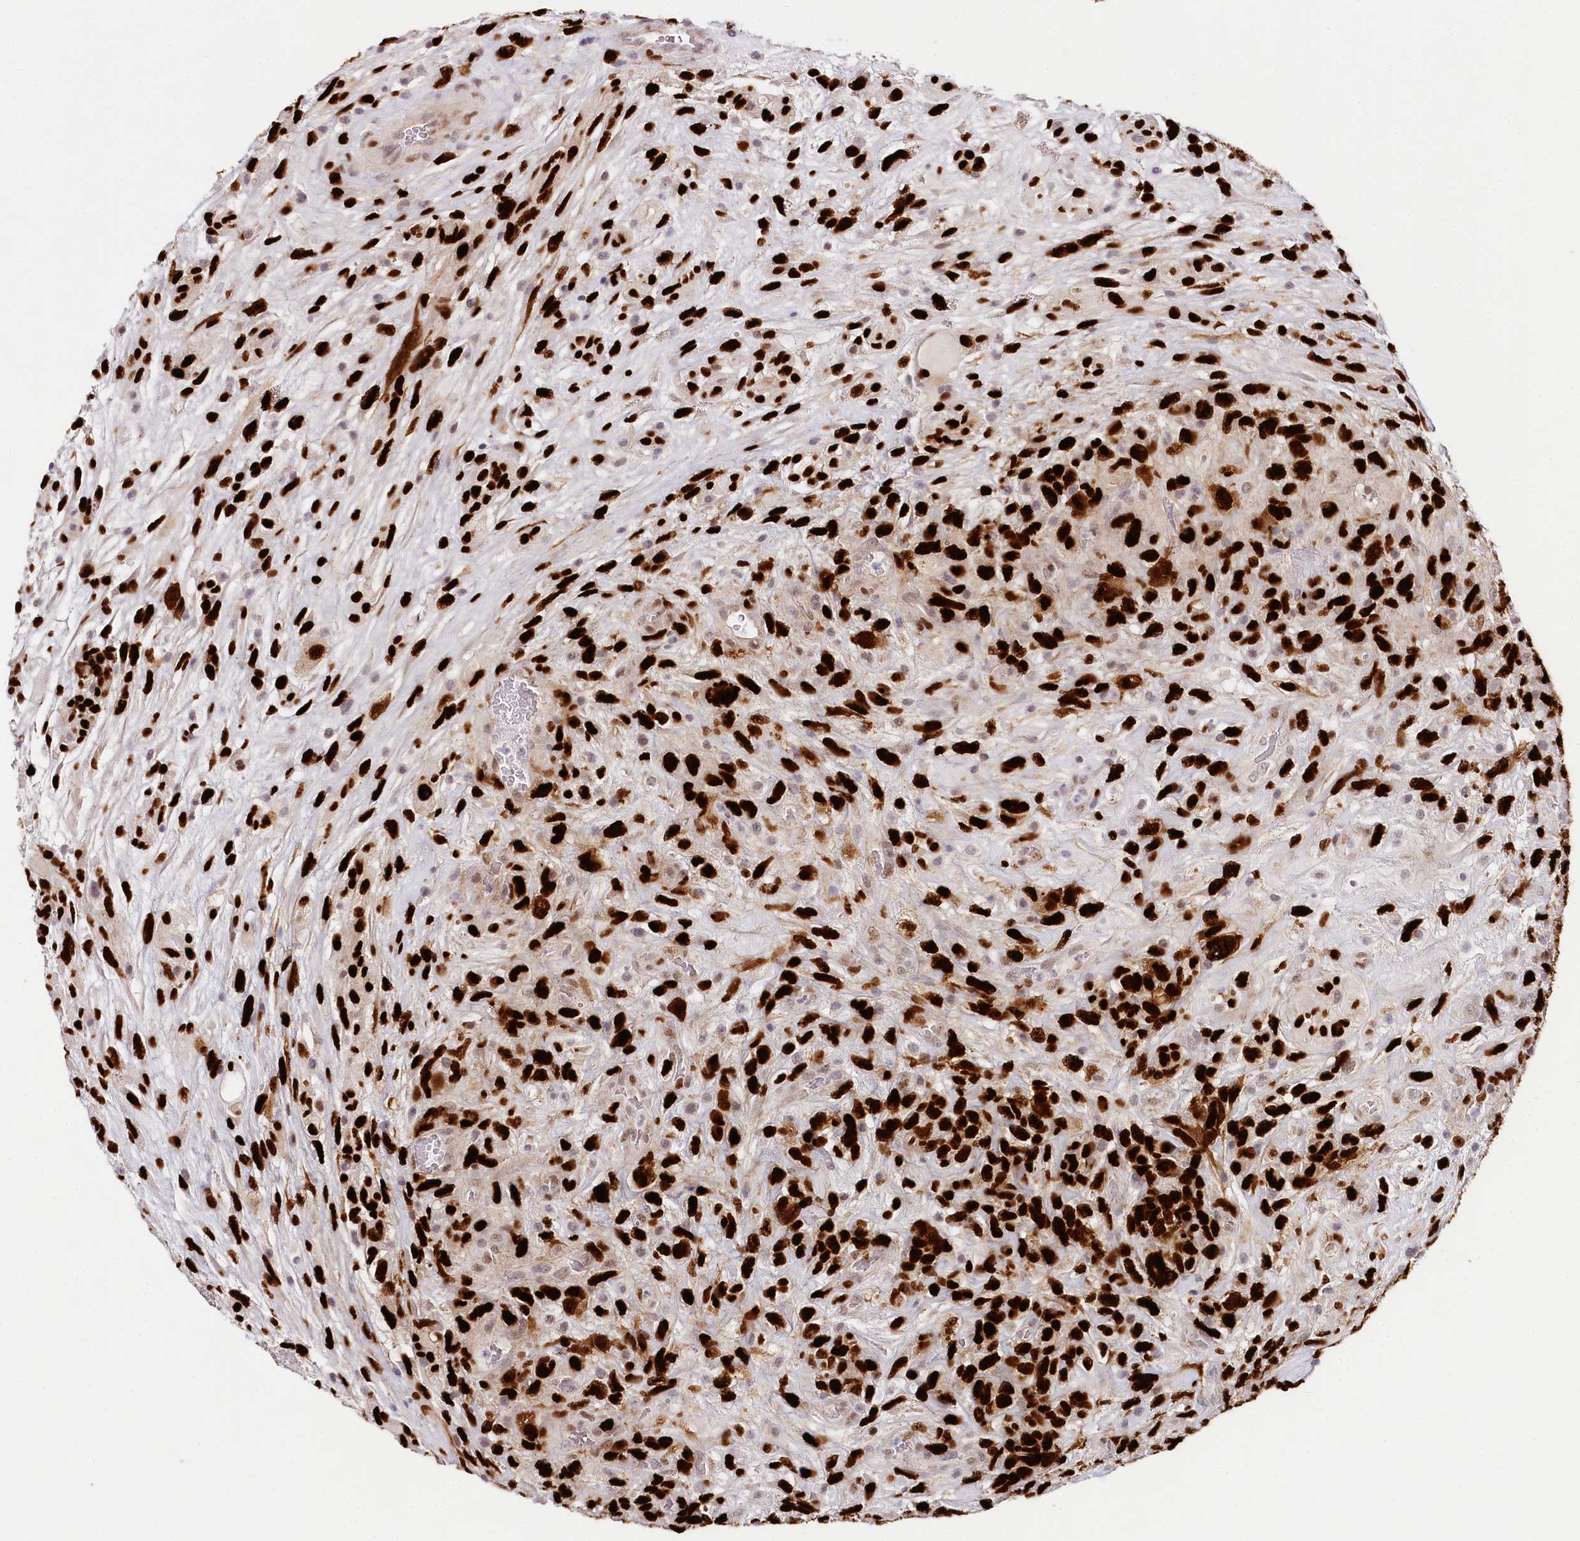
{"staining": {"intensity": "strong", "quantity": ">75%", "location": "nuclear"}, "tissue": "glioma", "cell_type": "Tumor cells", "image_type": "cancer", "snomed": [{"axis": "morphology", "description": "Glioma, malignant, High grade"}, {"axis": "topography", "description": "Brain"}], "caption": "IHC histopathology image of neoplastic tissue: glioma stained using immunohistochemistry (IHC) demonstrates high levels of strong protein expression localized specifically in the nuclear of tumor cells, appearing as a nuclear brown color.", "gene": "TP53", "patient": {"sex": "male", "age": 61}}